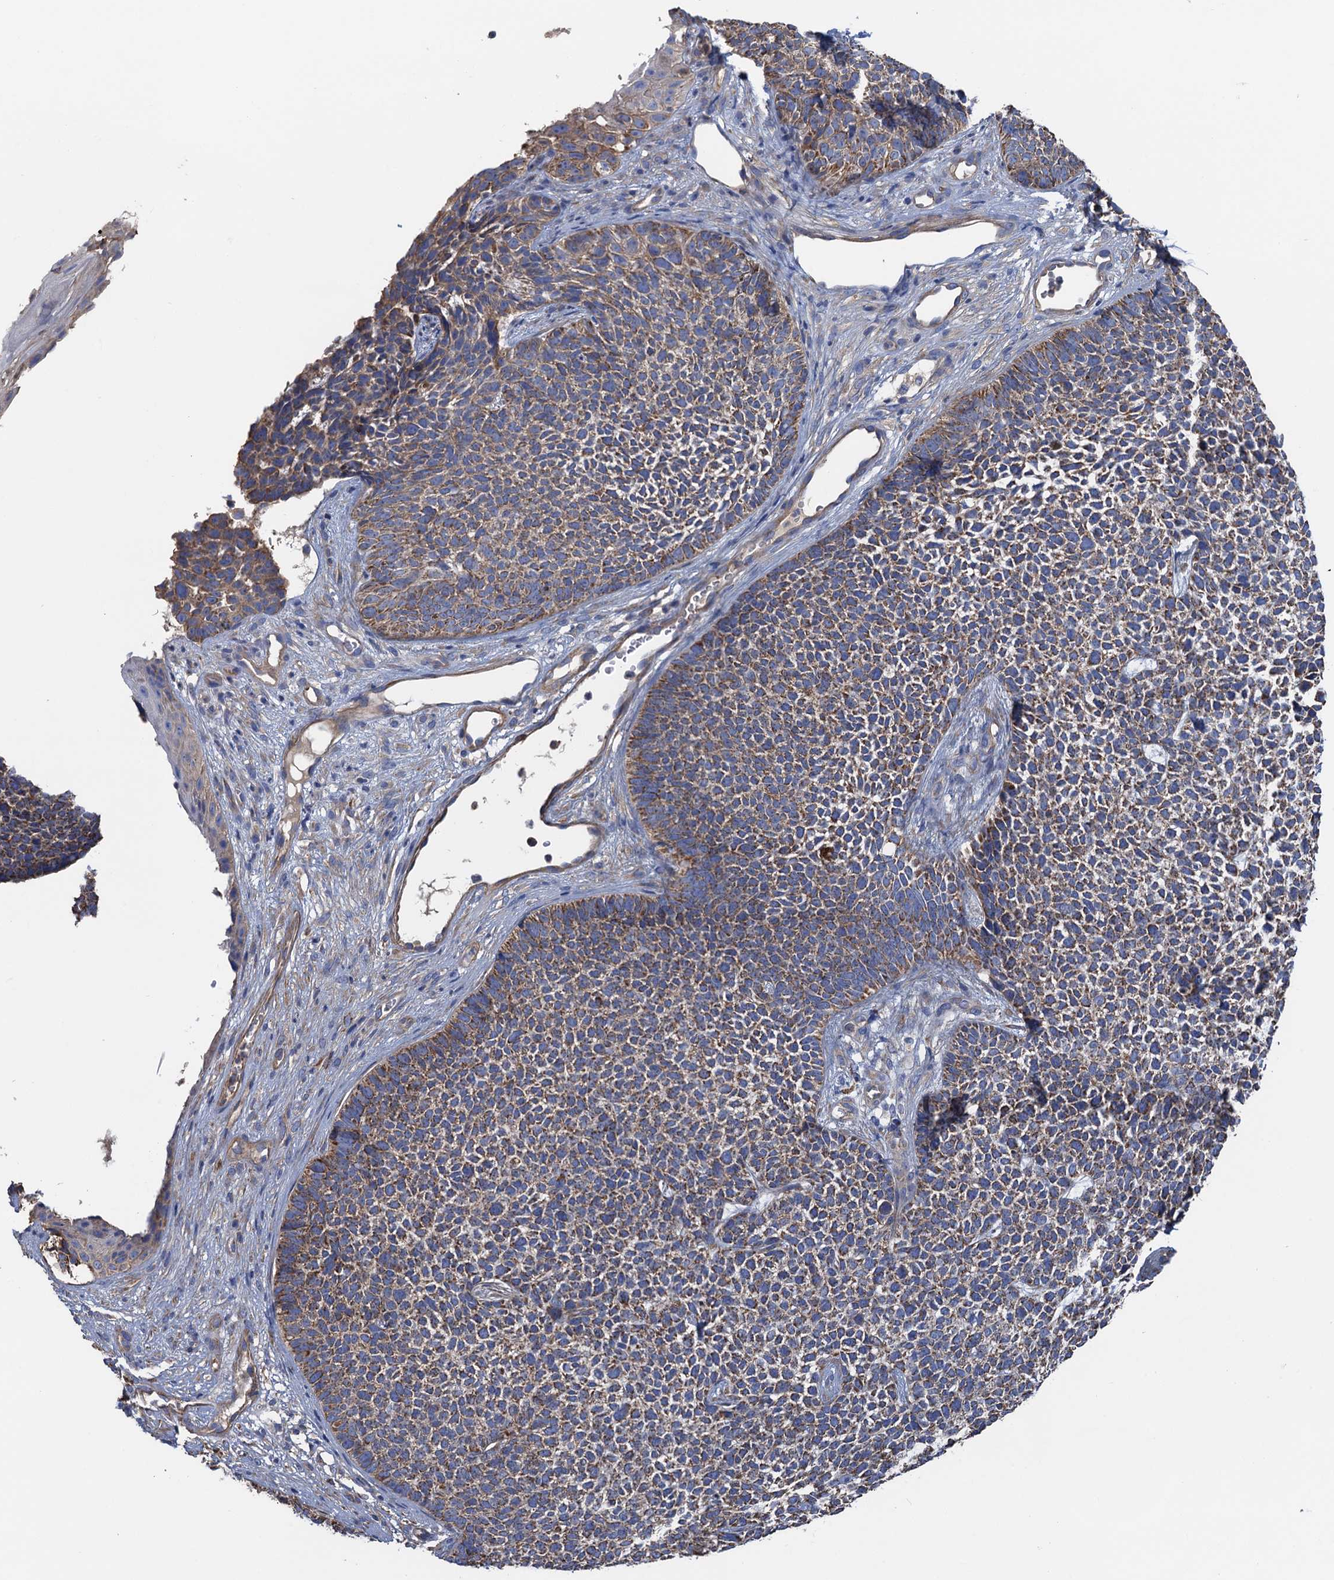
{"staining": {"intensity": "moderate", "quantity": ">75%", "location": "cytoplasmic/membranous"}, "tissue": "skin cancer", "cell_type": "Tumor cells", "image_type": "cancer", "snomed": [{"axis": "morphology", "description": "Basal cell carcinoma"}, {"axis": "topography", "description": "Skin"}], "caption": "Immunohistochemical staining of skin cancer (basal cell carcinoma) displays medium levels of moderate cytoplasmic/membranous expression in about >75% of tumor cells.", "gene": "GCSH", "patient": {"sex": "female", "age": 84}}